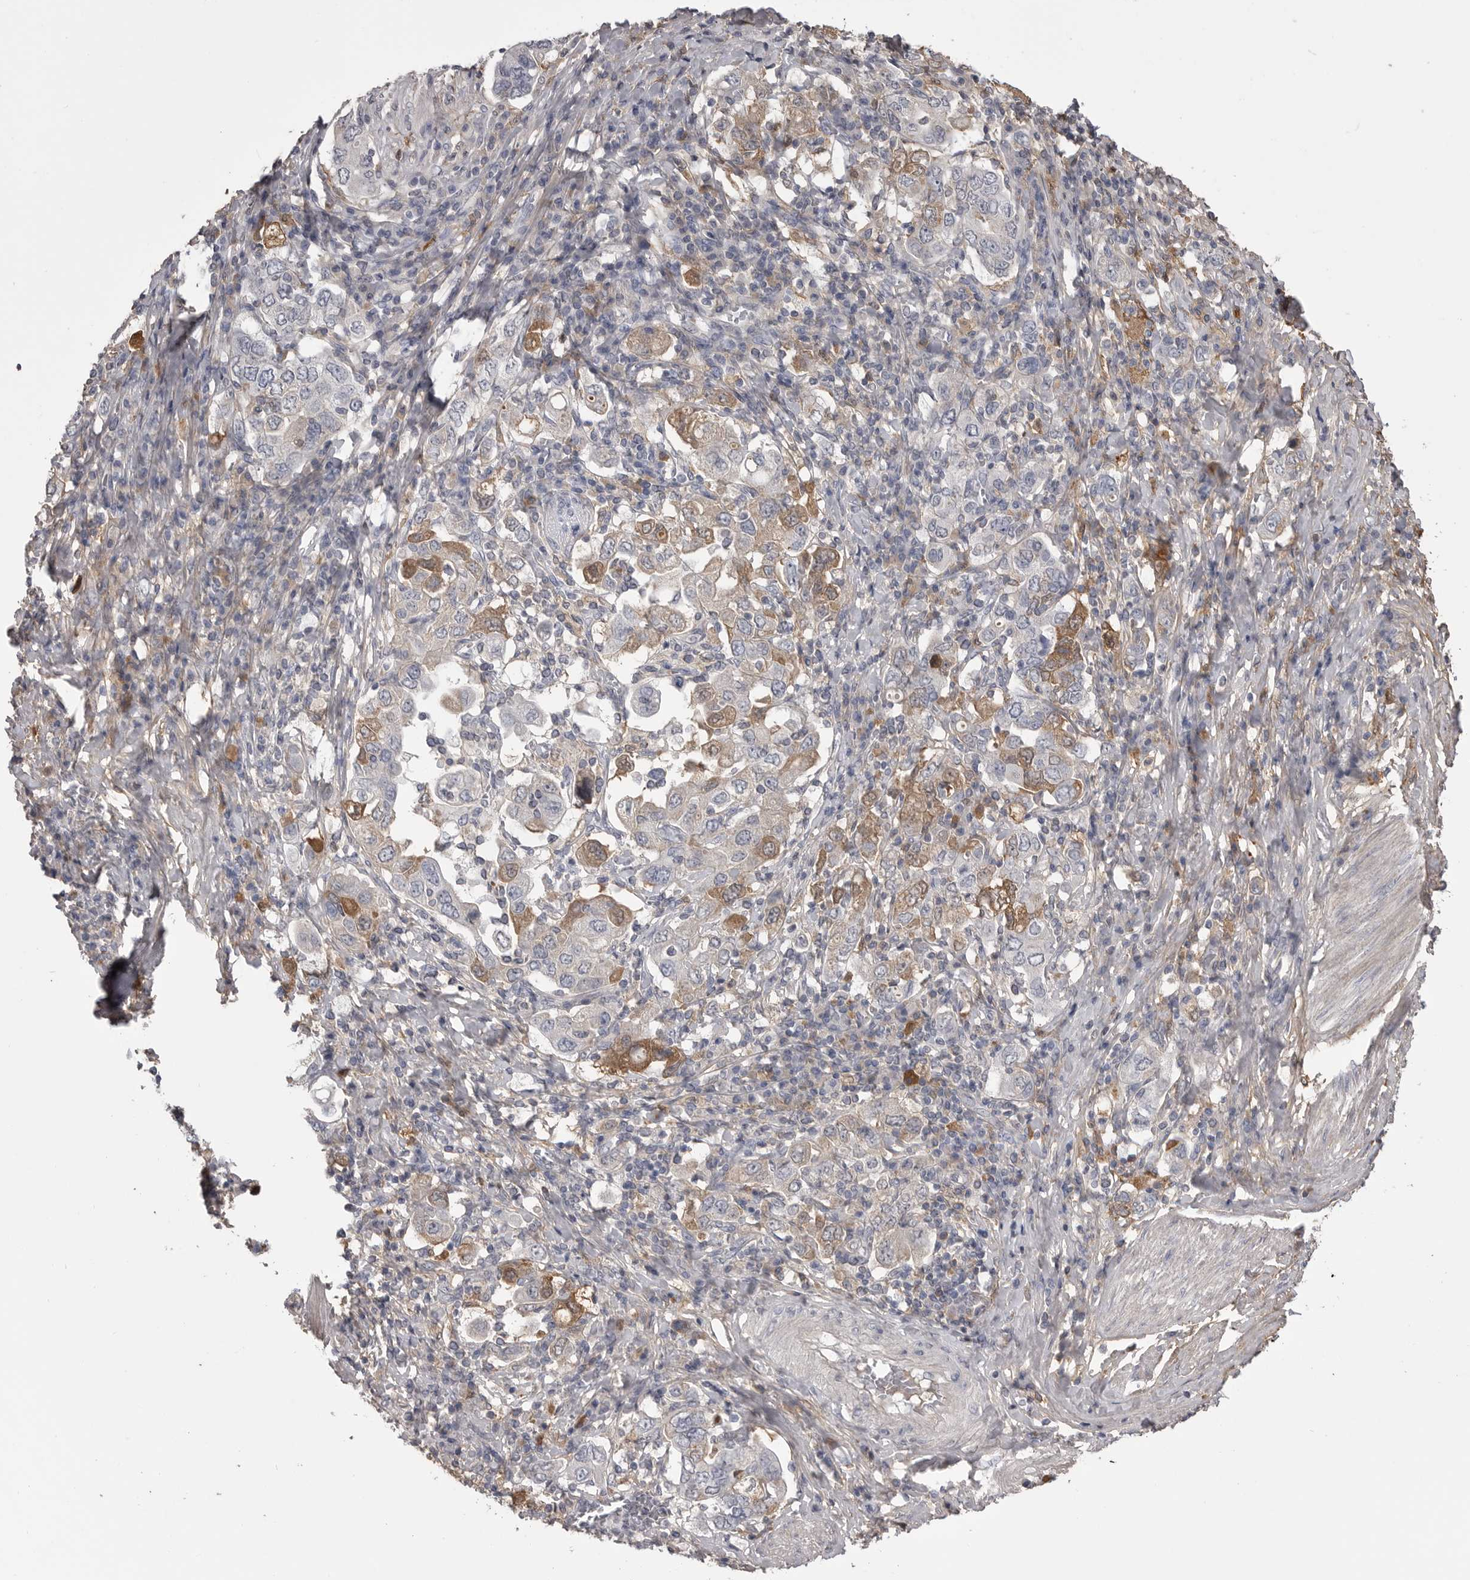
{"staining": {"intensity": "moderate", "quantity": "<25%", "location": "cytoplasmic/membranous"}, "tissue": "stomach cancer", "cell_type": "Tumor cells", "image_type": "cancer", "snomed": [{"axis": "morphology", "description": "Adenocarcinoma, NOS"}, {"axis": "topography", "description": "Stomach, upper"}], "caption": "Protein staining of stomach cancer tissue demonstrates moderate cytoplasmic/membranous staining in about <25% of tumor cells.", "gene": "AHSG", "patient": {"sex": "male", "age": 62}}